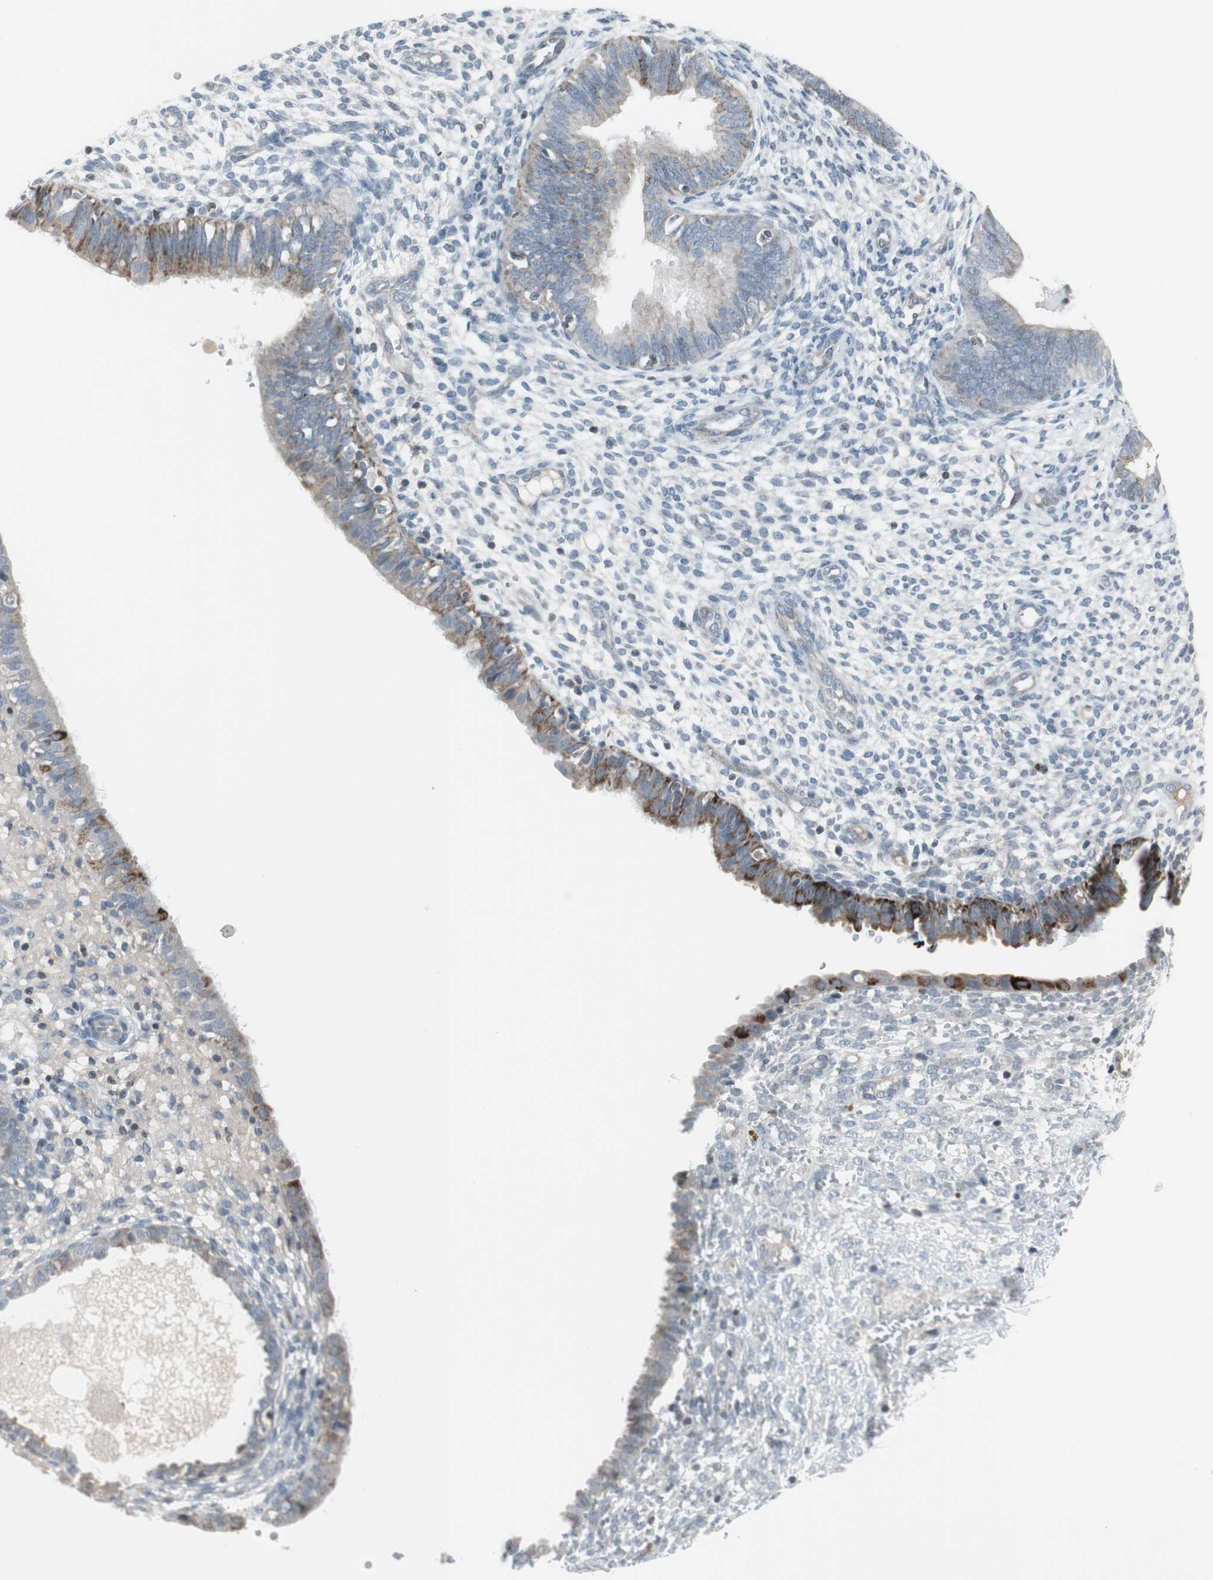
{"staining": {"intensity": "negative", "quantity": "none", "location": "none"}, "tissue": "endometrium", "cell_type": "Cells in endometrial stroma", "image_type": "normal", "snomed": [{"axis": "morphology", "description": "Normal tissue, NOS"}, {"axis": "topography", "description": "Endometrium"}], "caption": "Immunohistochemical staining of benign human endometrium exhibits no significant expression in cells in endometrial stroma. The staining was performed using DAB (3,3'-diaminobenzidine) to visualize the protein expression in brown, while the nuclei were stained in blue with hematoxylin (Magnification: 20x).", "gene": "ARG2", "patient": {"sex": "female", "age": 61}}